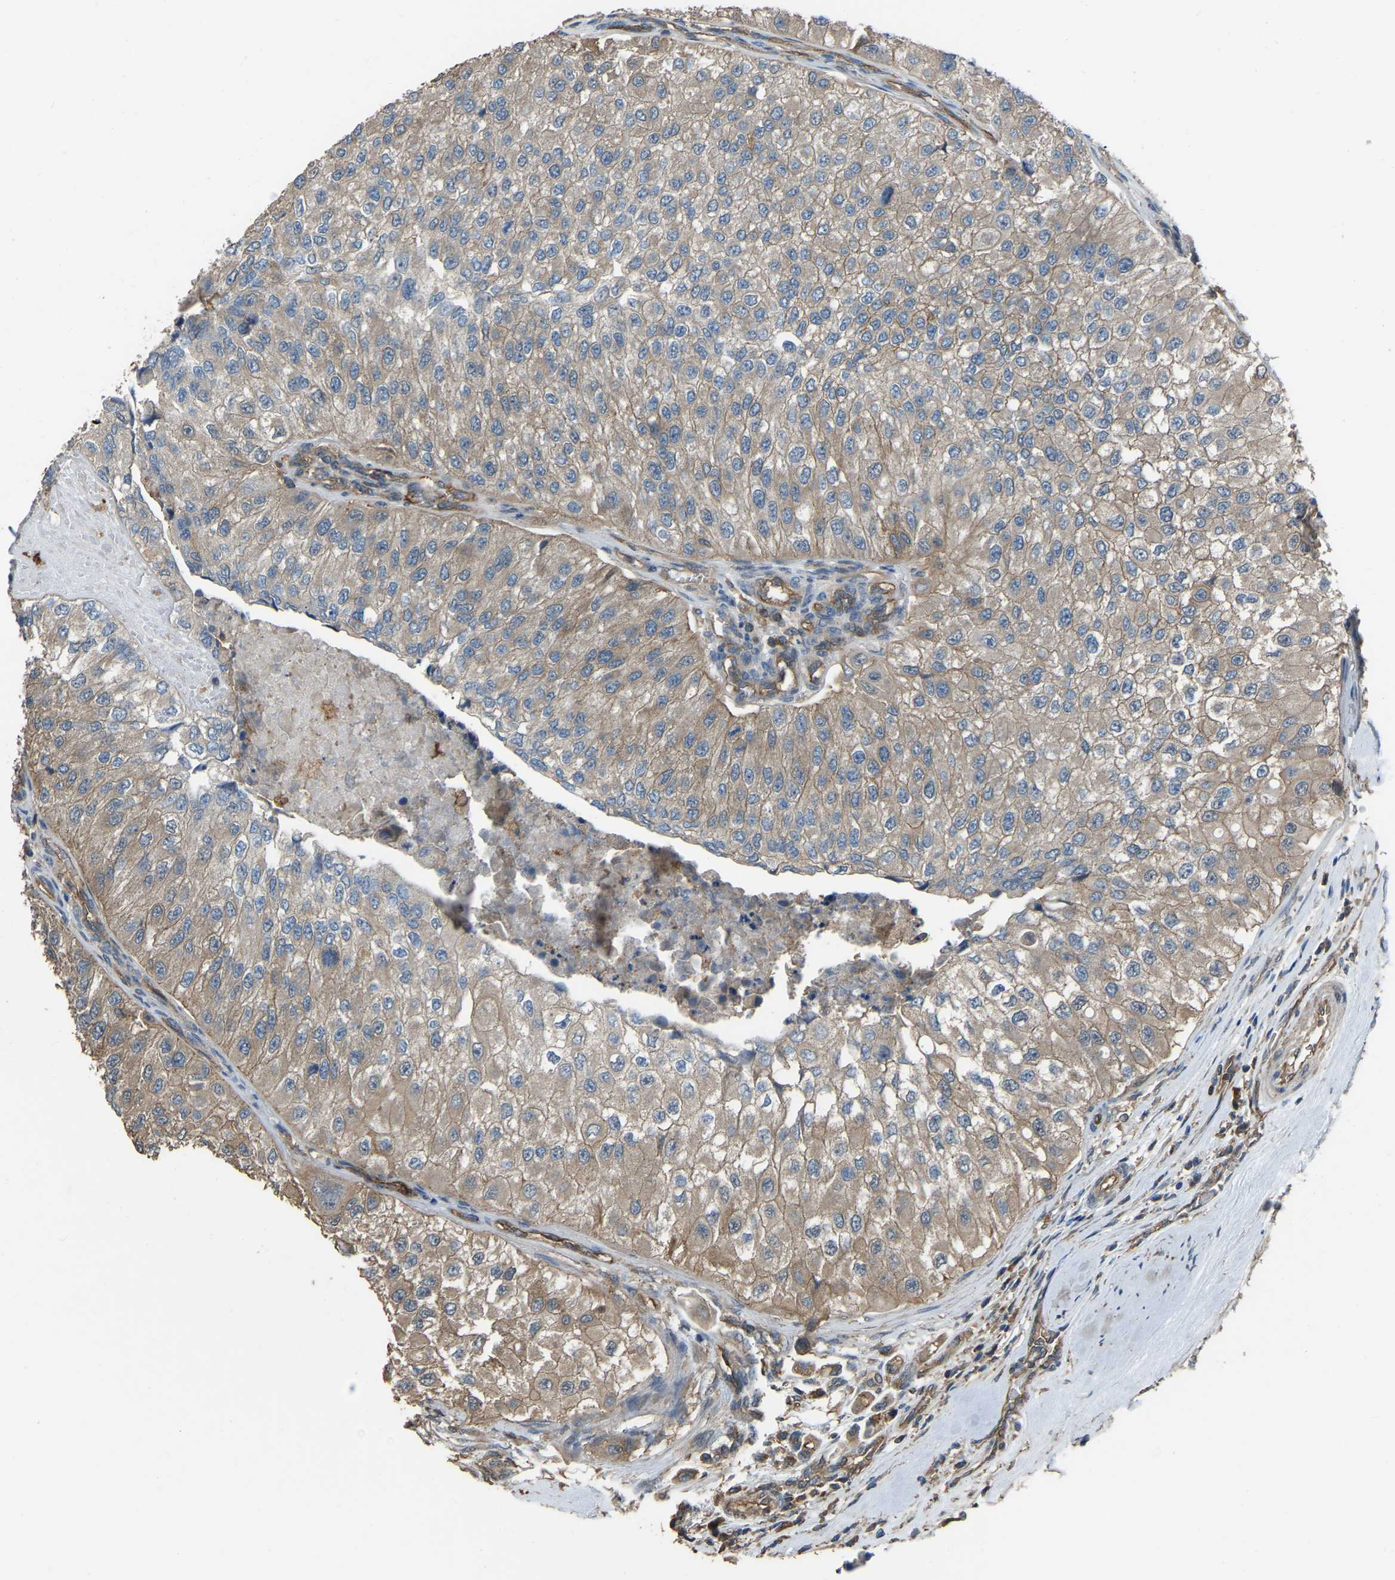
{"staining": {"intensity": "weak", "quantity": ">75%", "location": "cytoplasmic/membranous"}, "tissue": "urothelial cancer", "cell_type": "Tumor cells", "image_type": "cancer", "snomed": [{"axis": "morphology", "description": "Urothelial carcinoma, High grade"}, {"axis": "topography", "description": "Kidney"}, {"axis": "topography", "description": "Urinary bladder"}], "caption": "Immunohistochemistry photomicrograph of neoplastic tissue: high-grade urothelial carcinoma stained using immunohistochemistry displays low levels of weak protein expression localized specifically in the cytoplasmic/membranous of tumor cells, appearing as a cytoplasmic/membranous brown color.", "gene": "SLC4A2", "patient": {"sex": "male", "age": 77}}